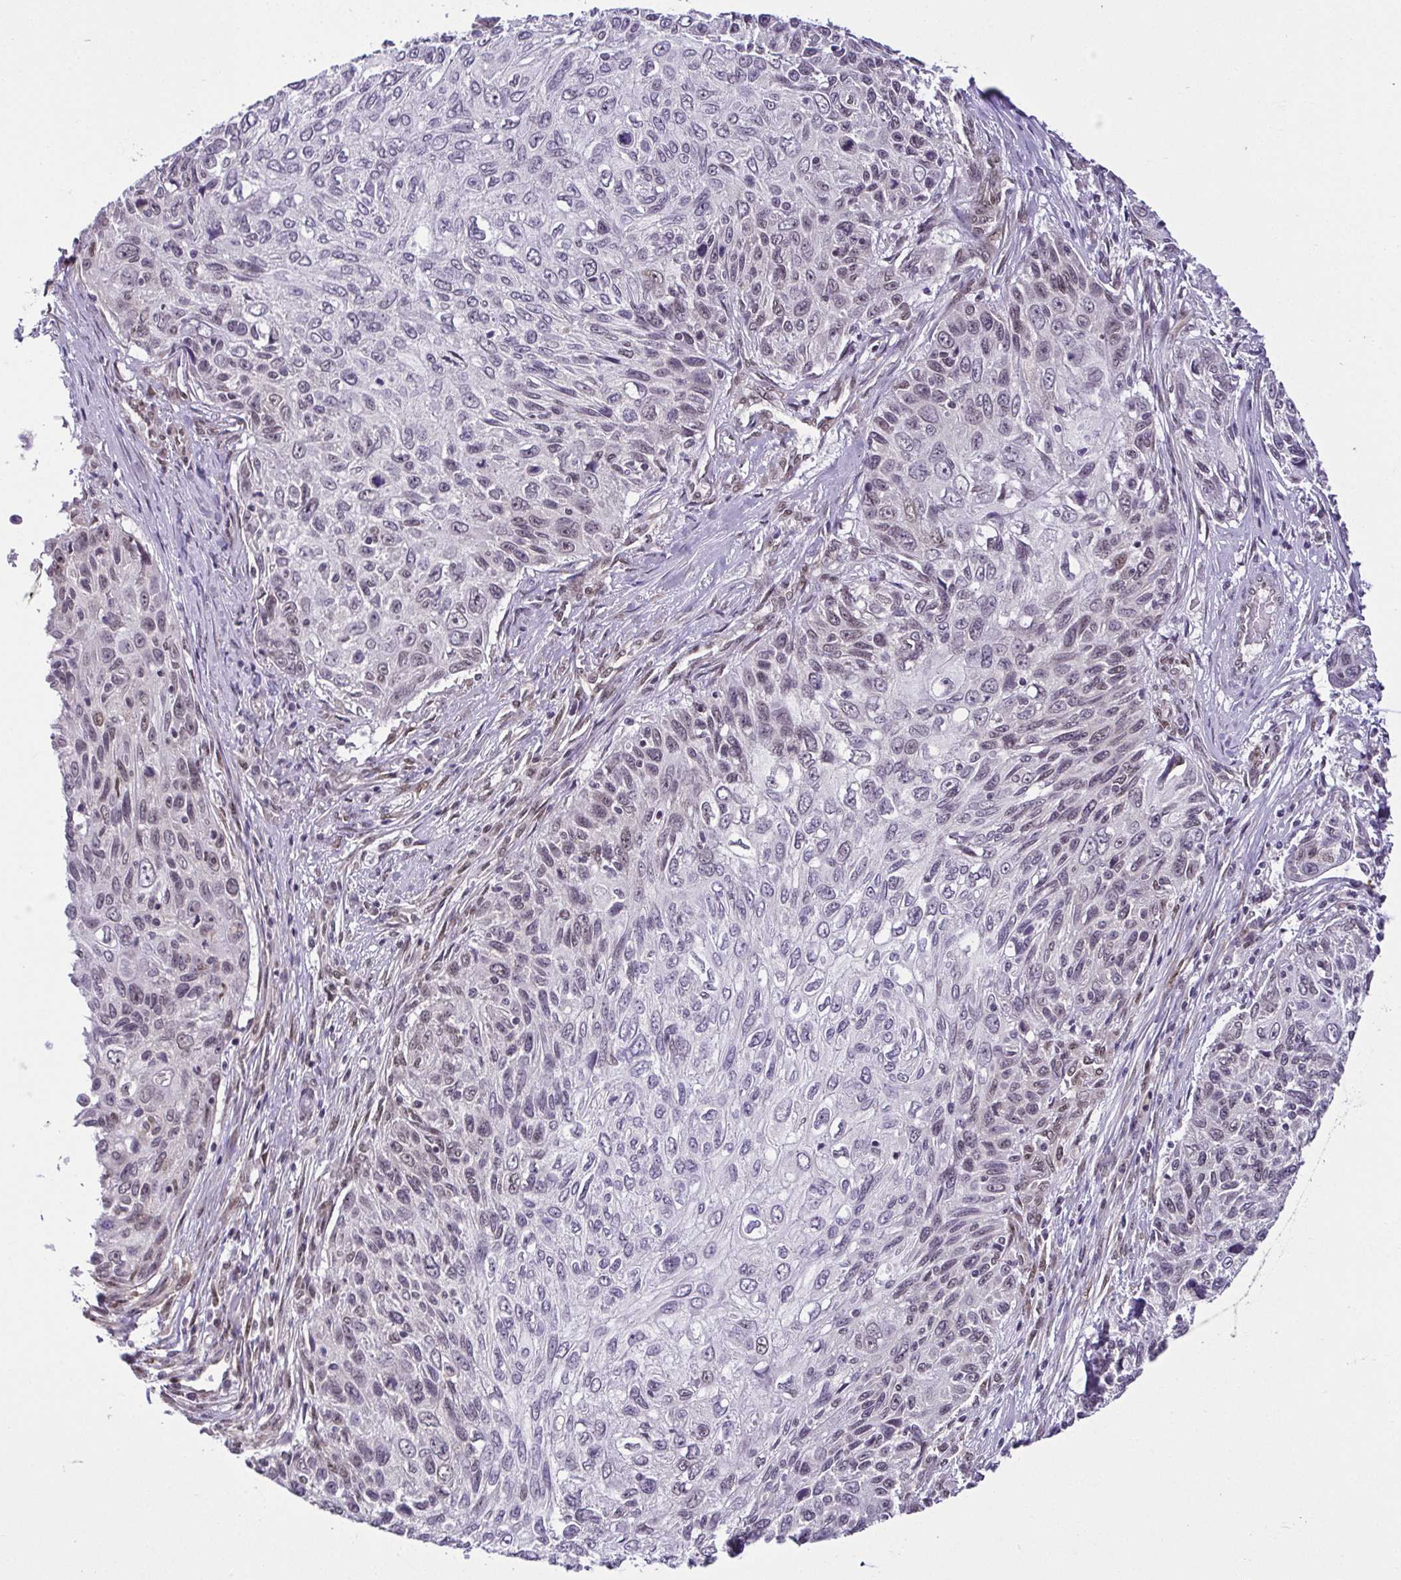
{"staining": {"intensity": "negative", "quantity": "none", "location": "none"}, "tissue": "skin cancer", "cell_type": "Tumor cells", "image_type": "cancer", "snomed": [{"axis": "morphology", "description": "Squamous cell carcinoma, NOS"}, {"axis": "topography", "description": "Skin"}], "caption": "Immunohistochemistry image of neoplastic tissue: skin cancer (squamous cell carcinoma) stained with DAB exhibits no significant protein expression in tumor cells.", "gene": "RBM3", "patient": {"sex": "male", "age": 92}}